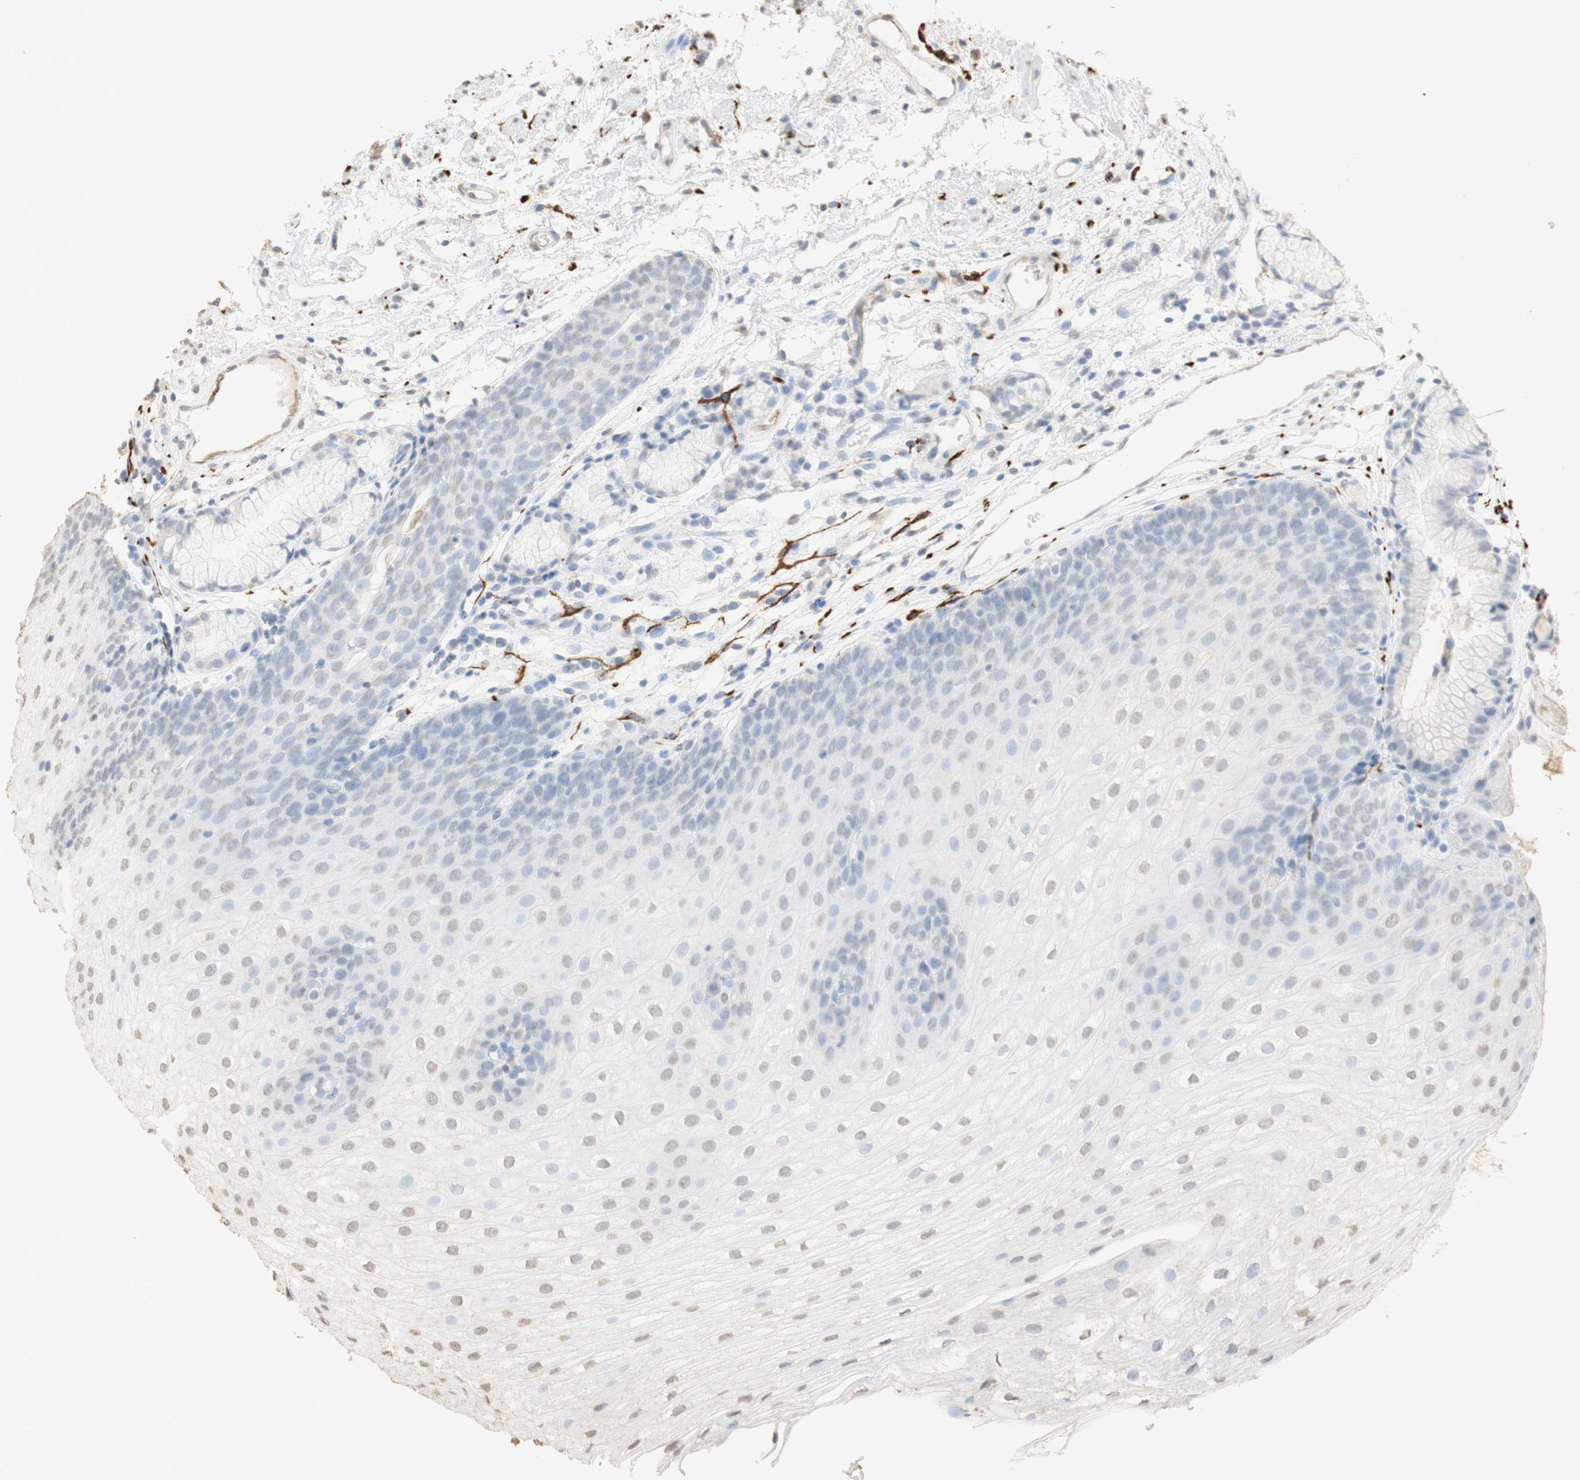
{"staining": {"intensity": "weak", "quantity": ">75%", "location": "cytoplasmic/membranous,nuclear"}, "tissue": "stomach", "cell_type": "Glandular cells", "image_type": "normal", "snomed": [{"axis": "morphology", "description": "Normal tissue, NOS"}, {"axis": "topography", "description": "Stomach, upper"}], "caption": "Protein expression analysis of benign human stomach reveals weak cytoplasmic/membranous,nuclear expression in approximately >75% of glandular cells.", "gene": "L1CAM", "patient": {"sex": "male", "age": 72}}